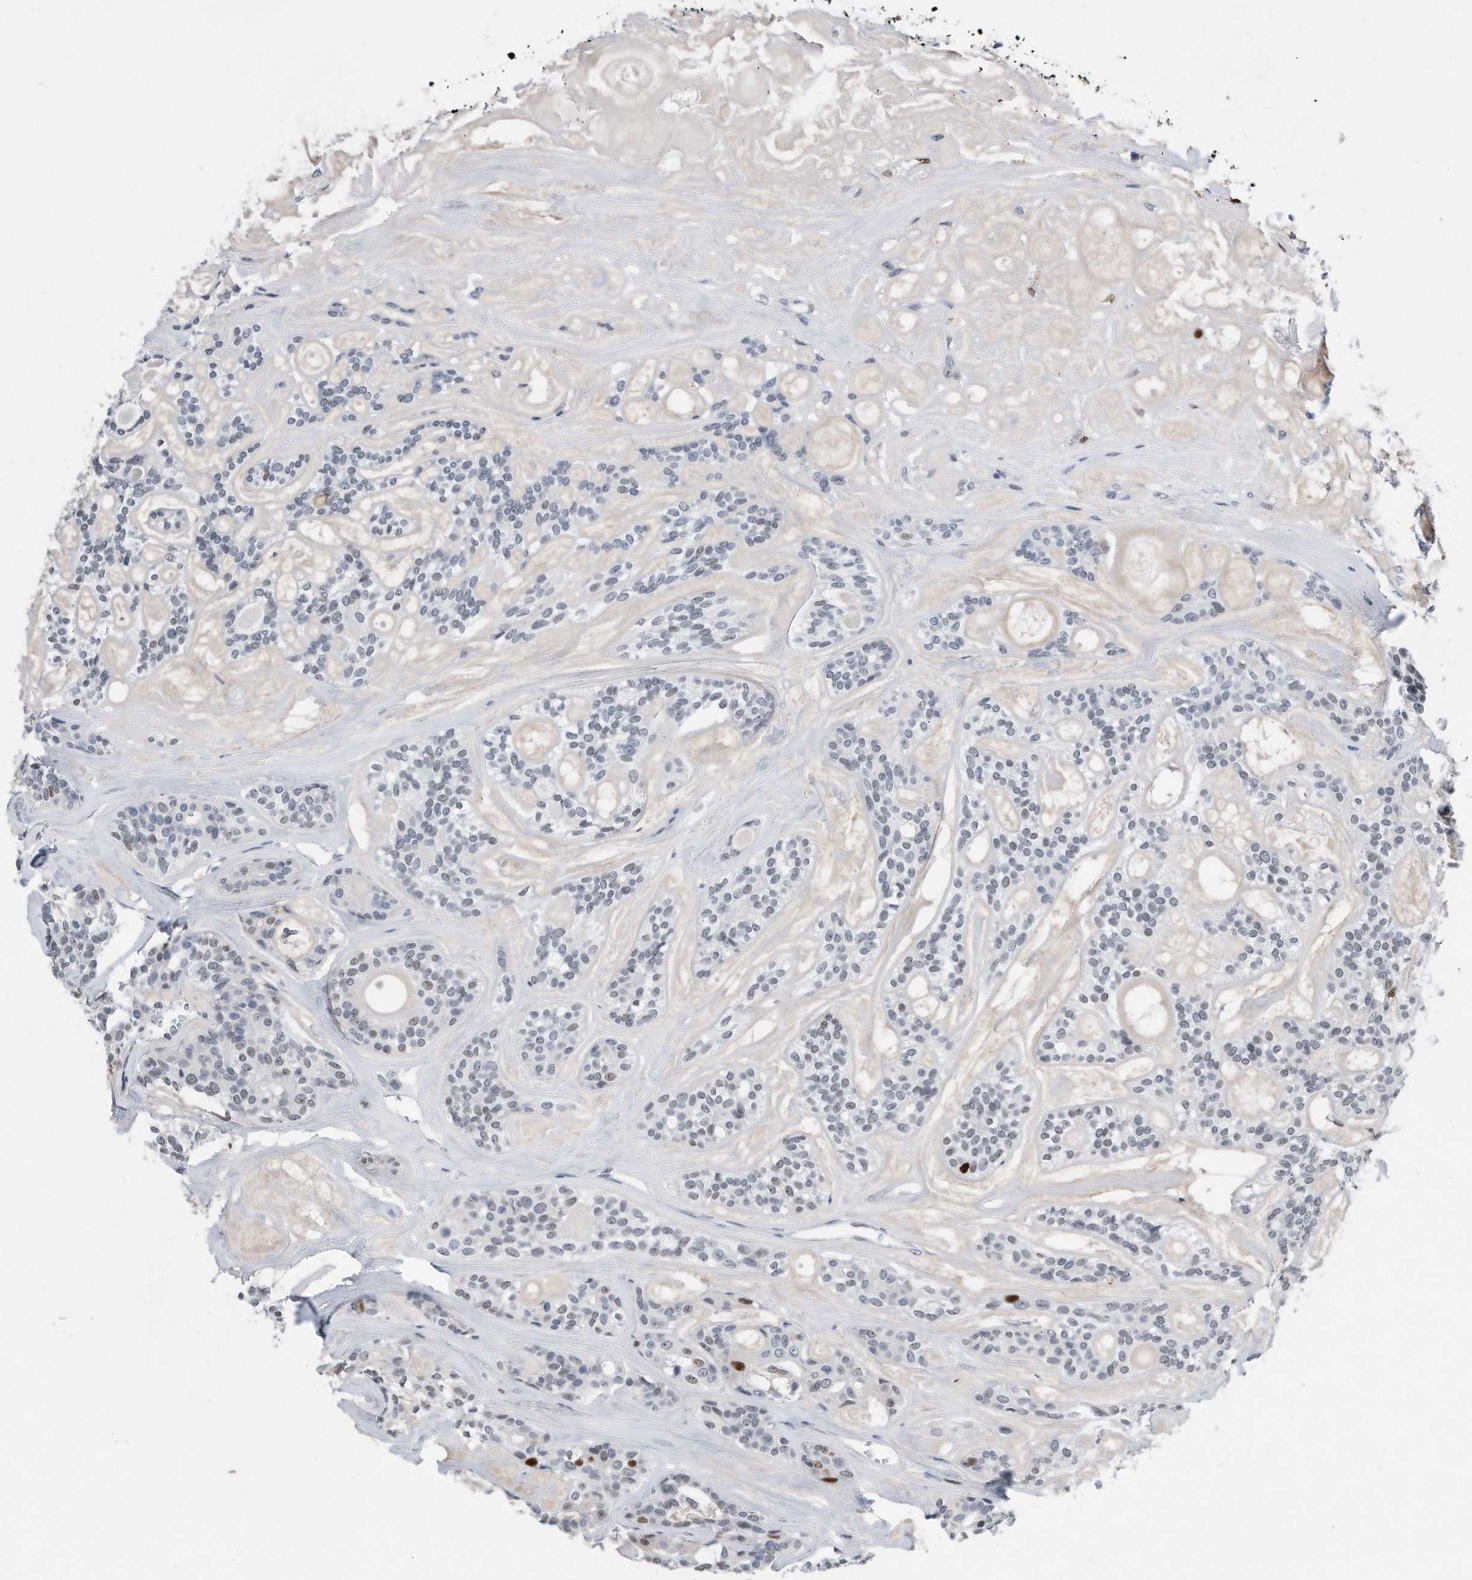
{"staining": {"intensity": "negative", "quantity": "none", "location": "none"}, "tissue": "head and neck cancer", "cell_type": "Tumor cells", "image_type": "cancer", "snomed": [{"axis": "morphology", "description": "Adenocarcinoma, NOS"}, {"axis": "topography", "description": "Head-Neck"}], "caption": "Tumor cells show no significant positivity in head and neck cancer. (Brightfield microscopy of DAB (3,3'-diaminobenzidine) immunohistochemistry at high magnification).", "gene": "PCNA", "patient": {"sex": "male", "age": 66}}